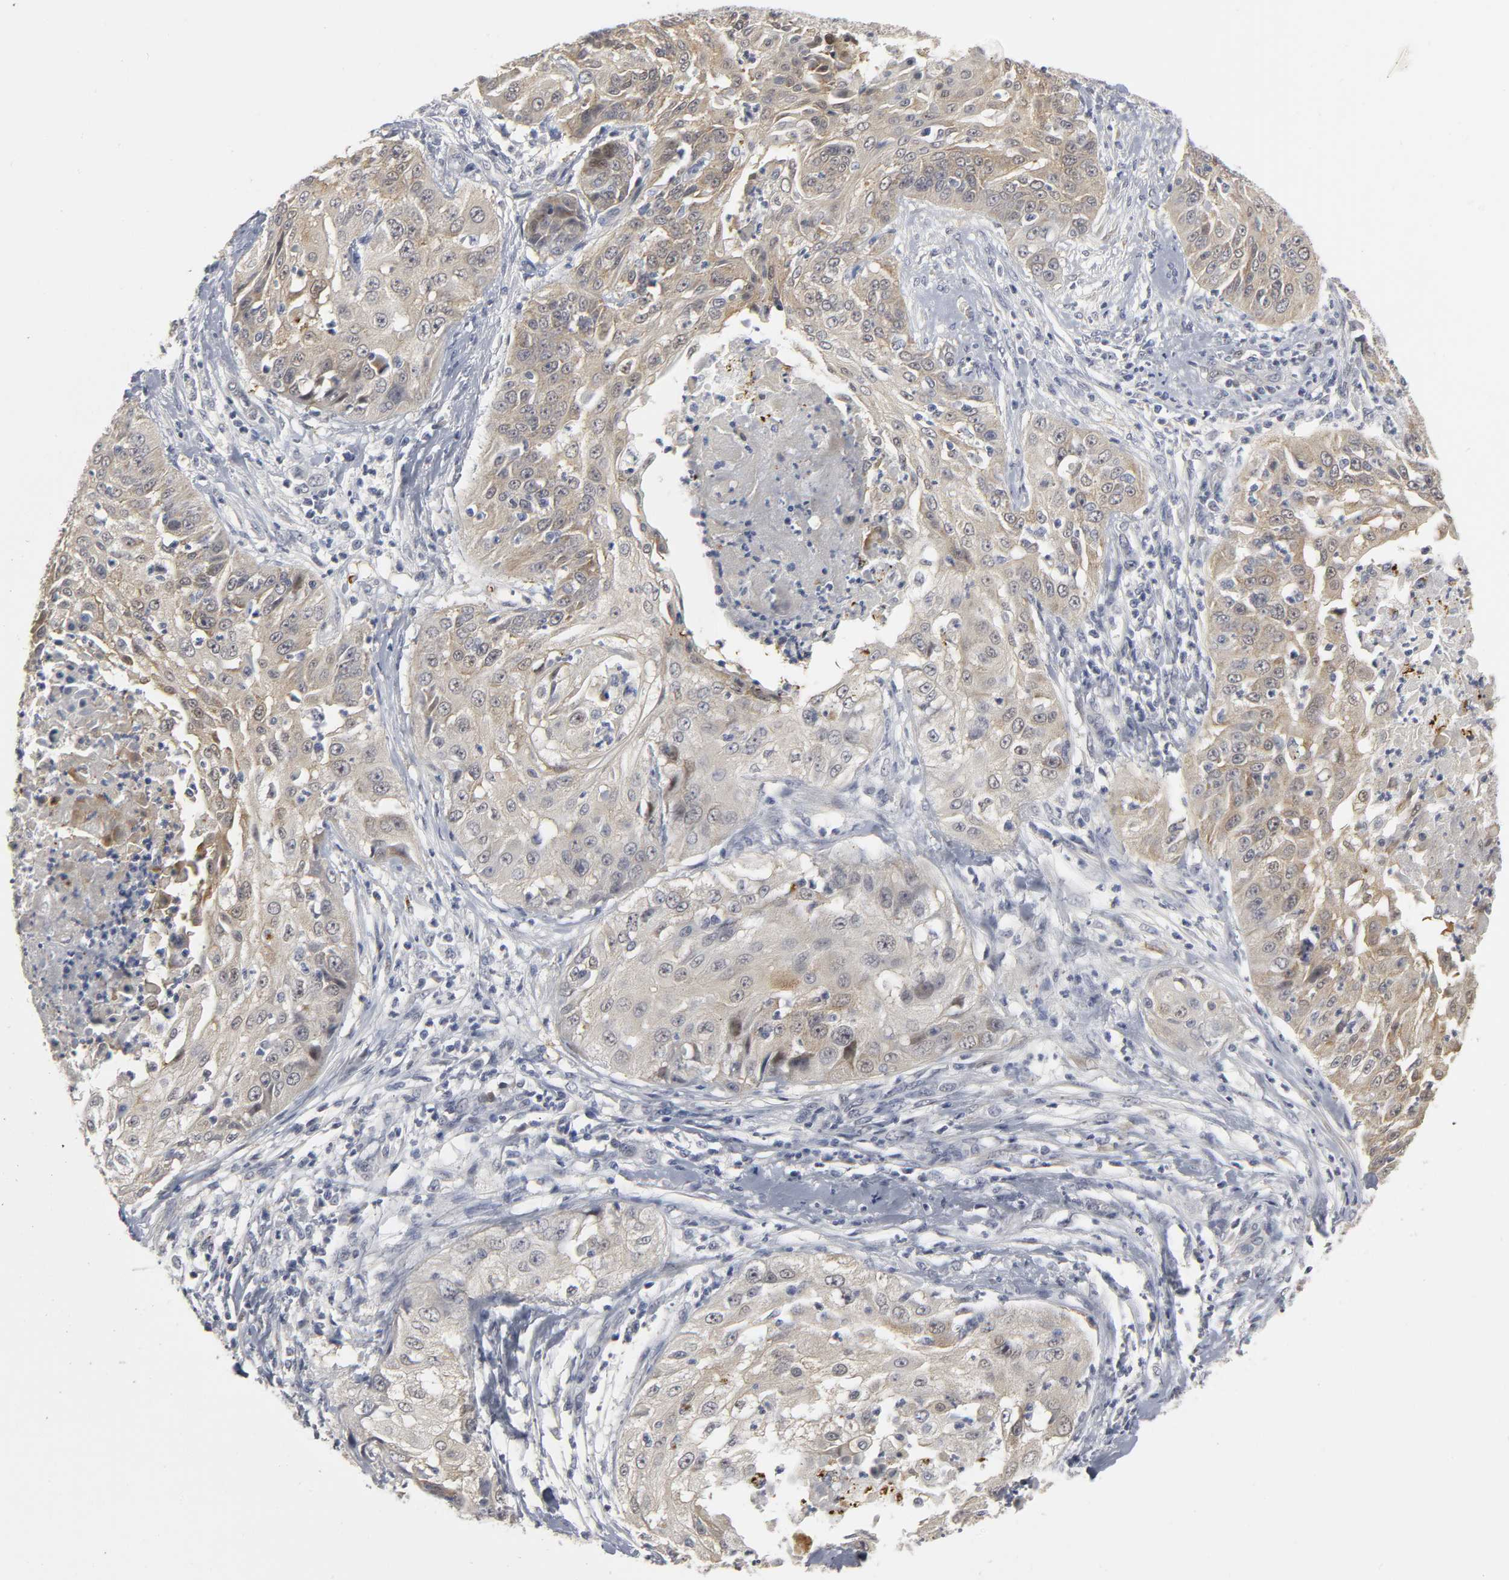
{"staining": {"intensity": "weak", "quantity": ">75%", "location": "cytoplasmic/membranous"}, "tissue": "cervical cancer", "cell_type": "Tumor cells", "image_type": "cancer", "snomed": [{"axis": "morphology", "description": "Squamous cell carcinoma, NOS"}, {"axis": "topography", "description": "Cervix"}], "caption": "A brown stain labels weak cytoplasmic/membranous staining of a protein in human cervical cancer (squamous cell carcinoma) tumor cells.", "gene": "PDLIM3", "patient": {"sex": "female", "age": 64}}